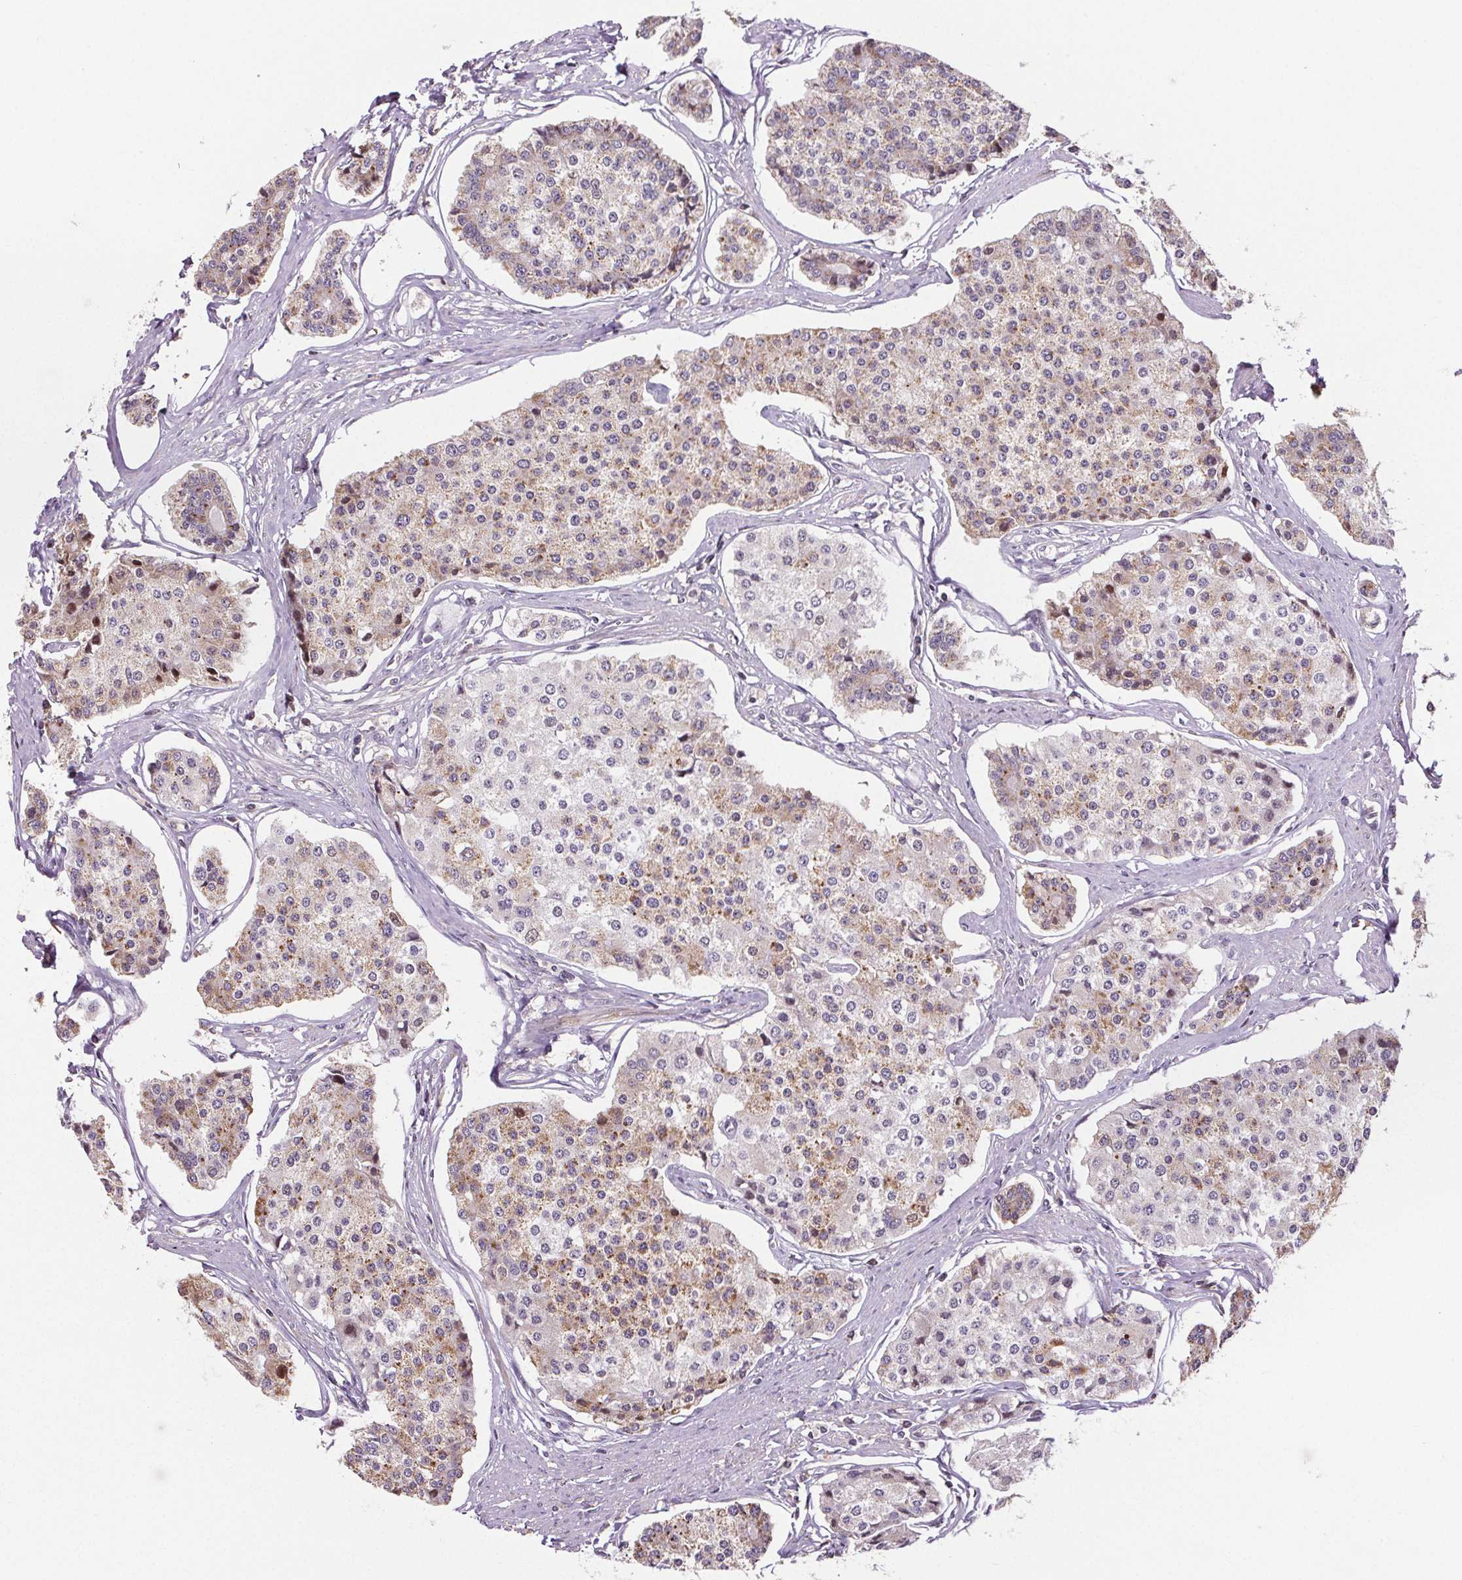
{"staining": {"intensity": "weak", "quantity": "25%-75%", "location": "cytoplasmic/membranous"}, "tissue": "carcinoid", "cell_type": "Tumor cells", "image_type": "cancer", "snomed": [{"axis": "morphology", "description": "Carcinoid, malignant, NOS"}, {"axis": "topography", "description": "Small intestine"}], "caption": "Approximately 25%-75% of tumor cells in malignant carcinoid reveal weak cytoplasmic/membranous protein positivity as visualized by brown immunohistochemical staining.", "gene": "SUCLA2", "patient": {"sex": "female", "age": 65}}